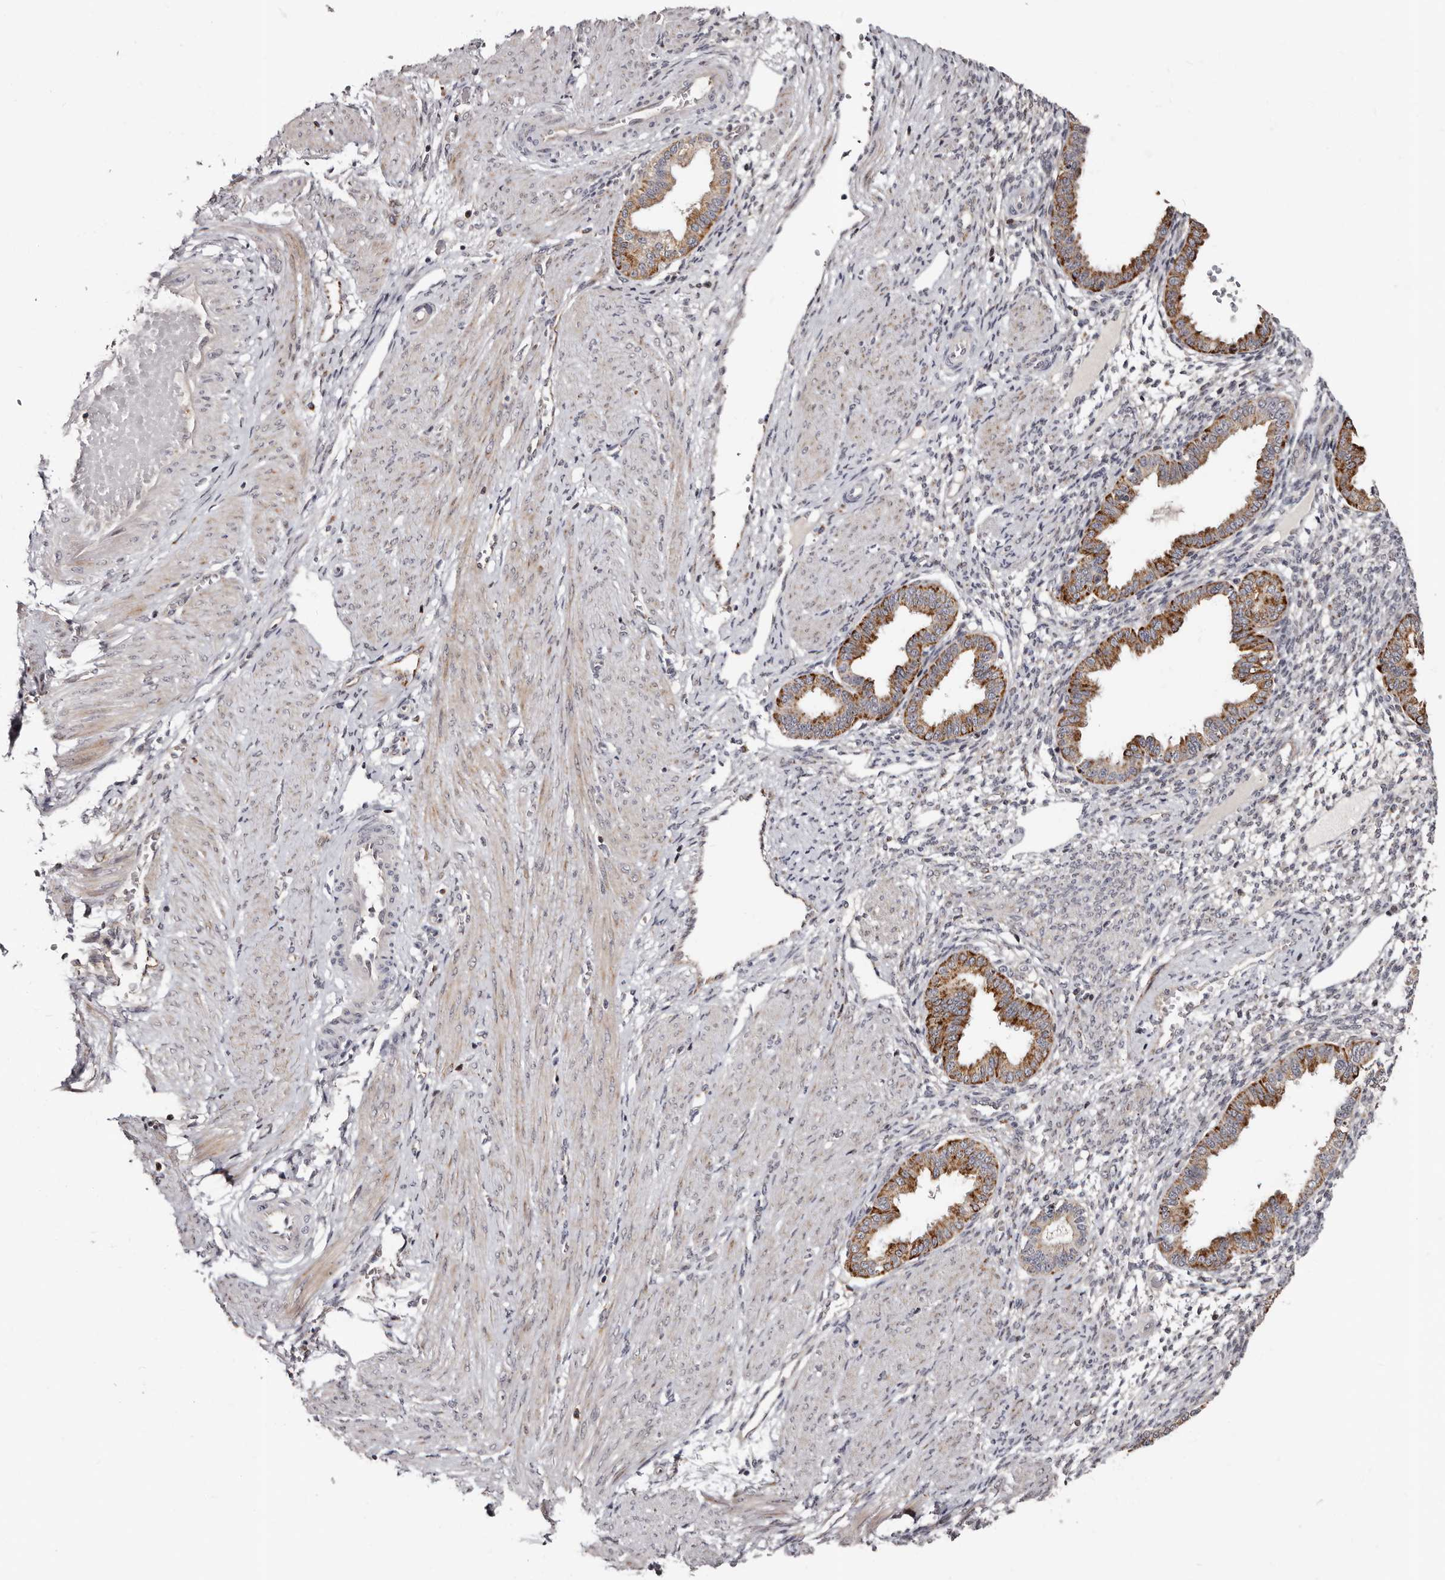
{"staining": {"intensity": "negative", "quantity": "none", "location": "none"}, "tissue": "endometrium", "cell_type": "Cells in endometrial stroma", "image_type": "normal", "snomed": [{"axis": "morphology", "description": "Normal tissue, NOS"}, {"axis": "topography", "description": "Endometrium"}], "caption": "IHC of unremarkable human endometrium shows no staining in cells in endometrial stroma. (DAB (3,3'-diaminobenzidine) IHC visualized using brightfield microscopy, high magnification).", "gene": "PHF20L1", "patient": {"sex": "female", "age": 33}}